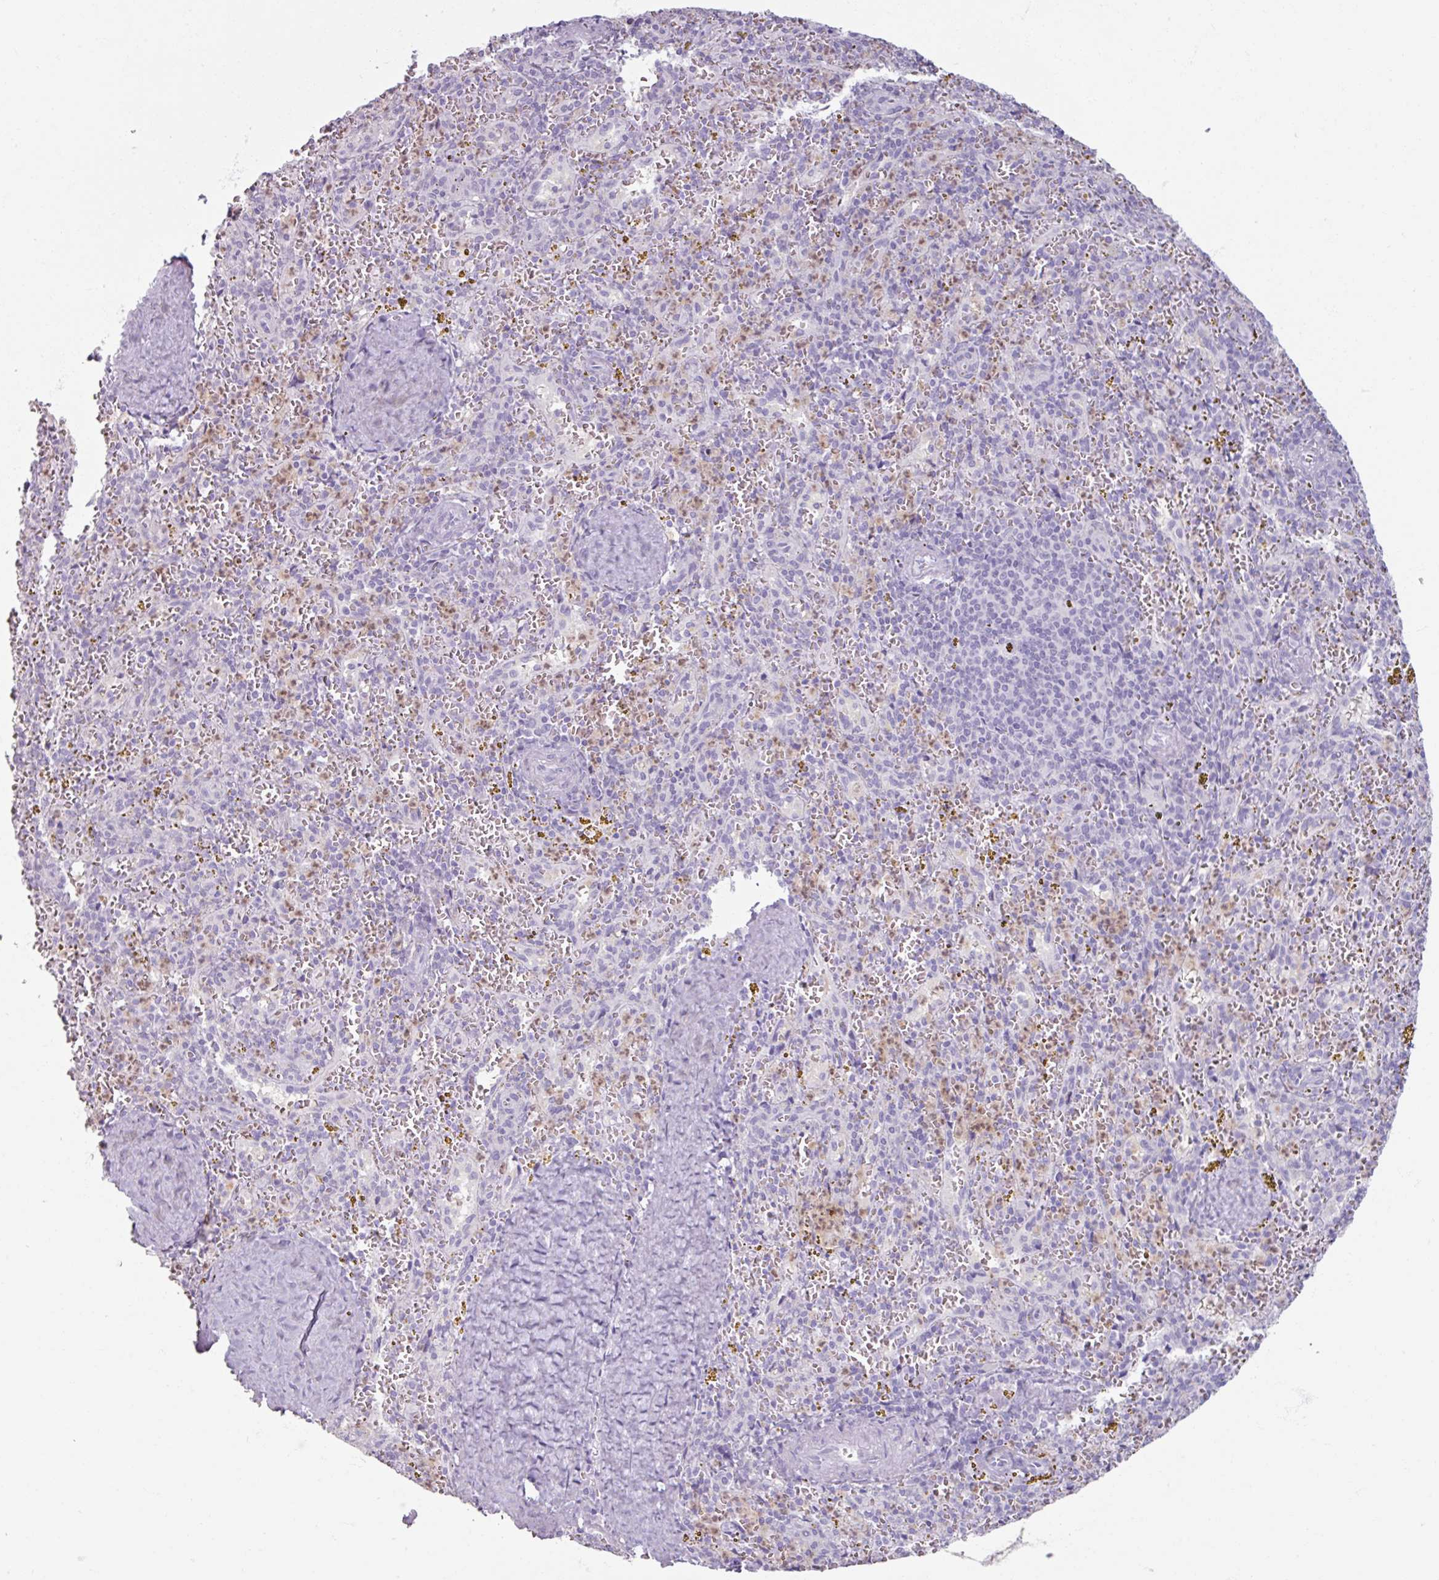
{"staining": {"intensity": "weak", "quantity": "<25%", "location": "cytoplasmic/membranous"}, "tissue": "spleen", "cell_type": "Cells in red pulp", "image_type": "normal", "snomed": [{"axis": "morphology", "description": "Normal tissue, NOS"}, {"axis": "topography", "description": "Spleen"}], "caption": "Cells in red pulp show no significant protein positivity in unremarkable spleen.", "gene": "ARG1", "patient": {"sex": "male", "age": 57}}